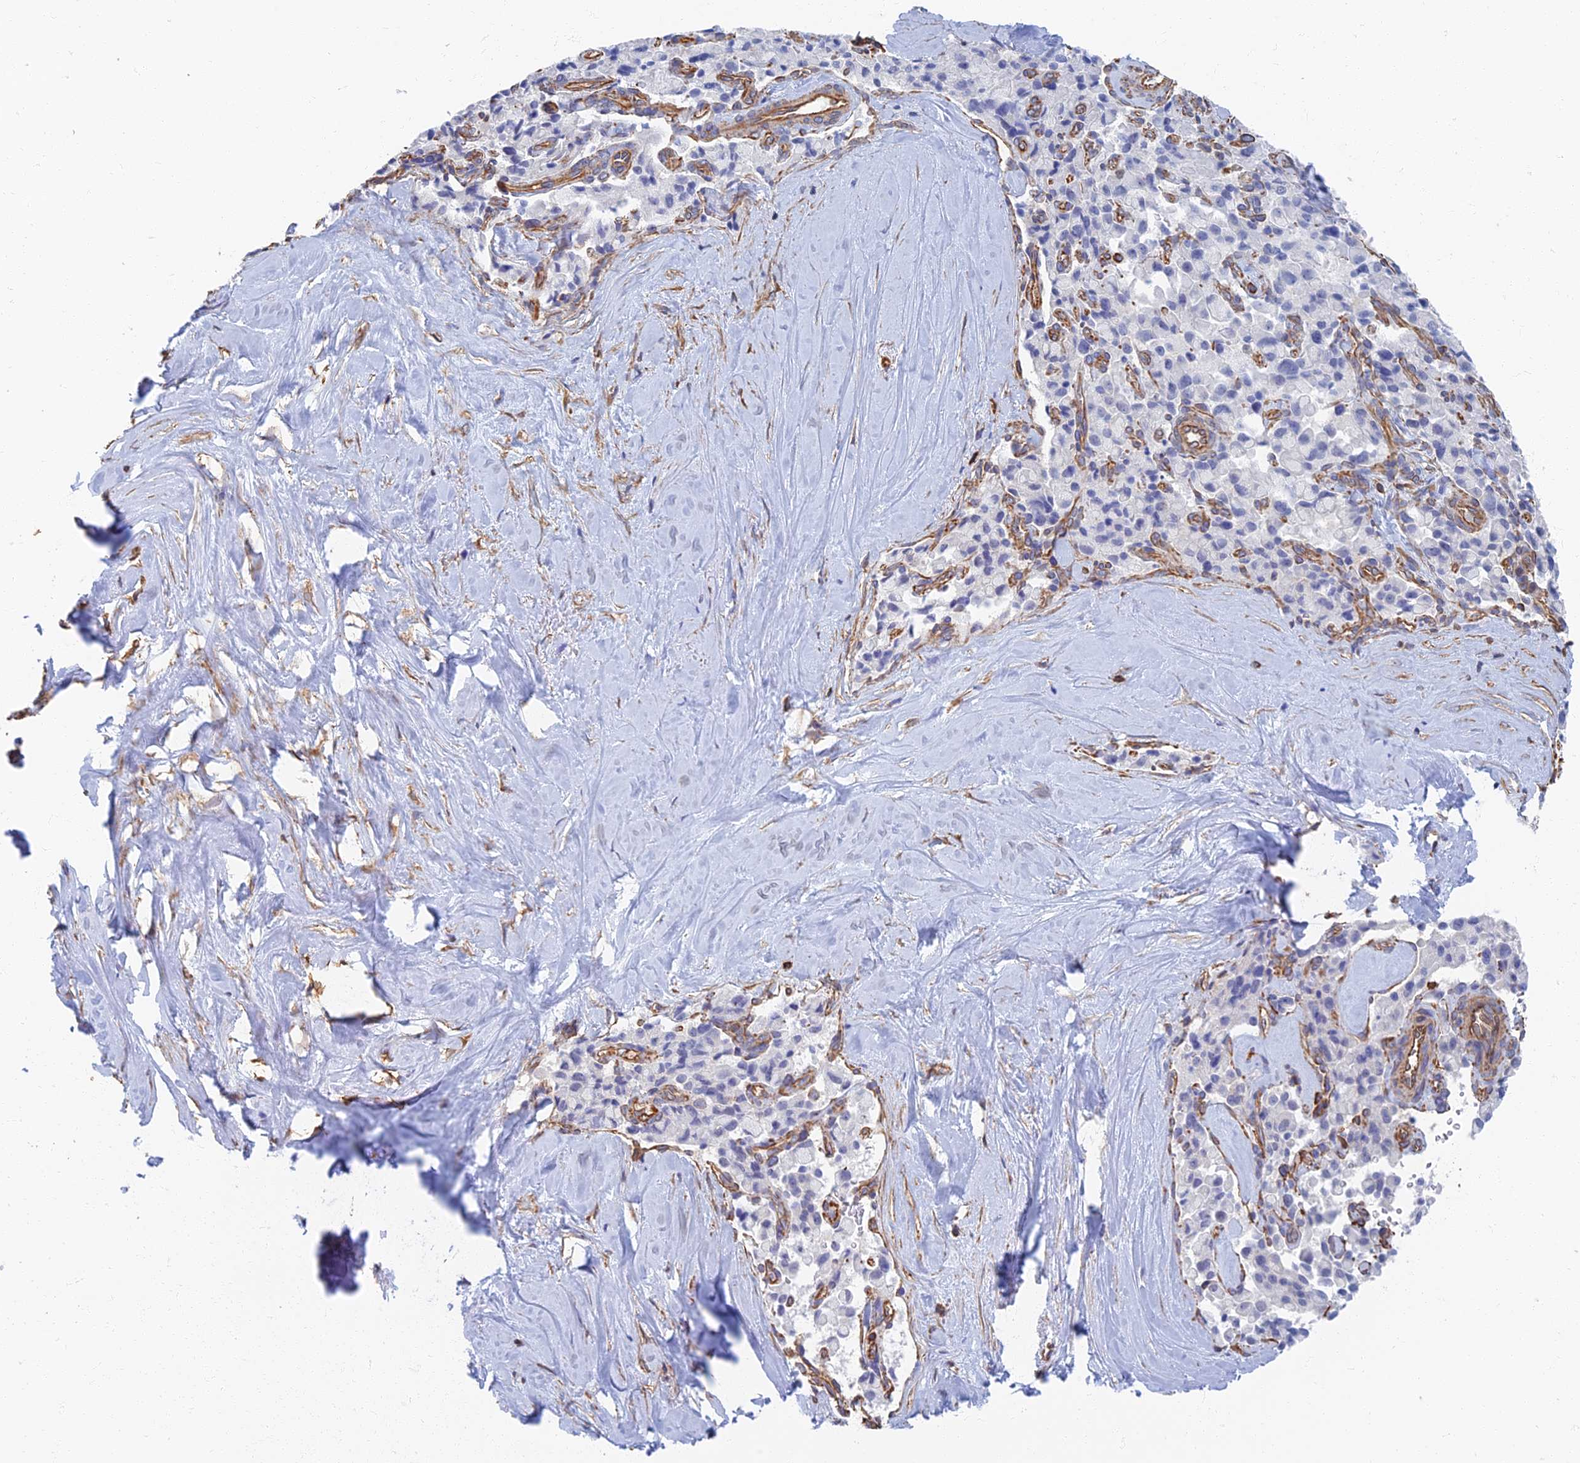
{"staining": {"intensity": "negative", "quantity": "none", "location": "none"}, "tissue": "pancreatic cancer", "cell_type": "Tumor cells", "image_type": "cancer", "snomed": [{"axis": "morphology", "description": "Adenocarcinoma, NOS"}, {"axis": "topography", "description": "Pancreas"}], "caption": "DAB immunohistochemical staining of pancreatic cancer (adenocarcinoma) shows no significant expression in tumor cells. The staining was performed using DAB to visualize the protein expression in brown, while the nuclei were stained in blue with hematoxylin (Magnification: 20x).", "gene": "RMC1", "patient": {"sex": "male", "age": 65}}